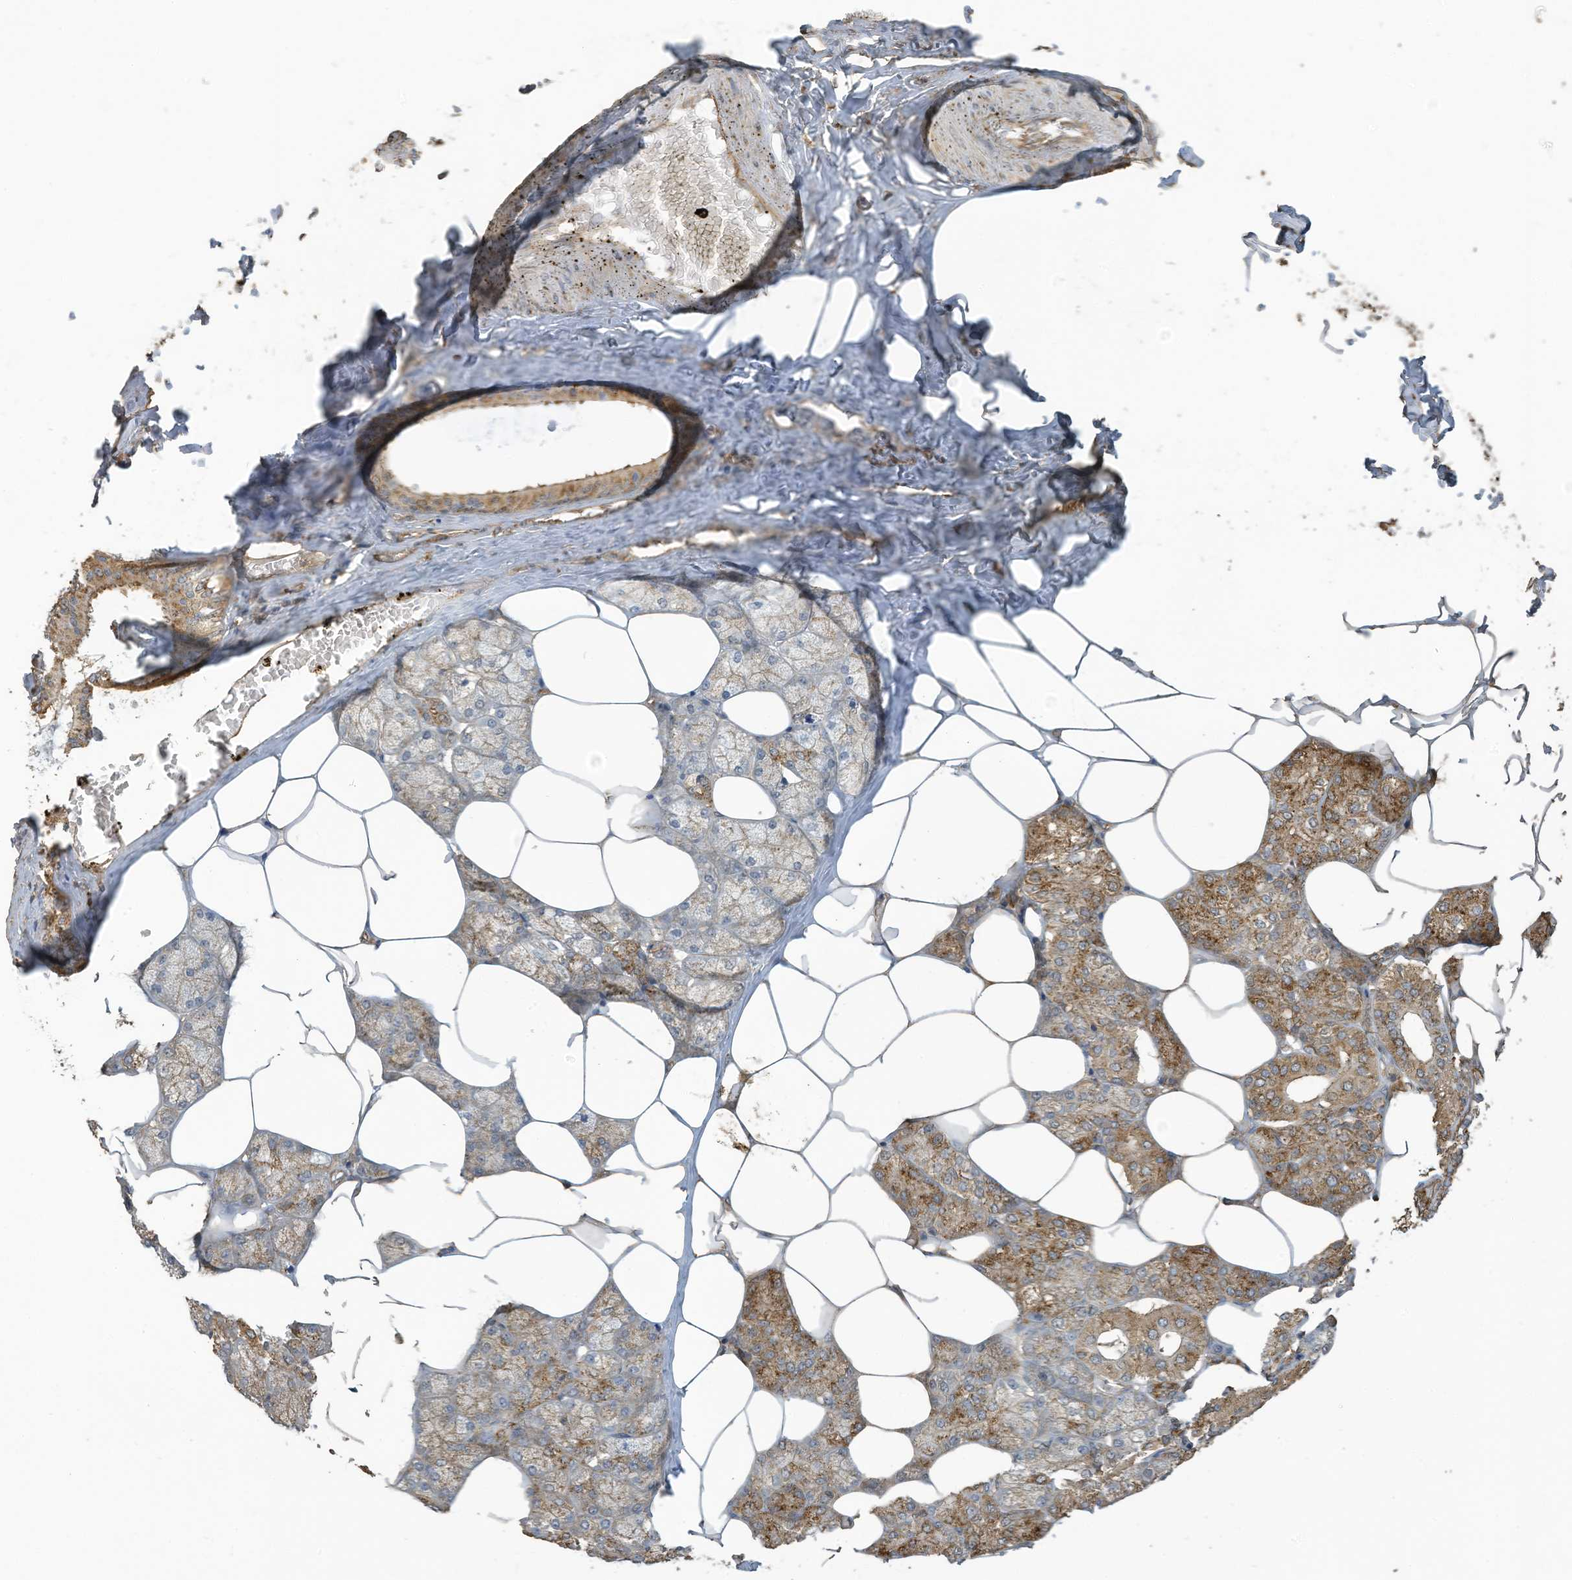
{"staining": {"intensity": "moderate", "quantity": ">75%", "location": "cytoplasmic/membranous"}, "tissue": "salivary gland", "cell_type": "Glandular cells", "image_type": "normal", "snomed": [{"axis": "morphology", "description": "Normal tissue, NOS"}, {"axis": "topography", "description": "Salivary gland"}], "caption": "This histopathology image displays immunohistochemistry (IHC) staining of benign human salivary gland, with medium moderate cytoplasmic/membranous staining in approximately >75% of glandular cells.", "gene": "COX10", "patient": {"sex": "male", "age": 62}}